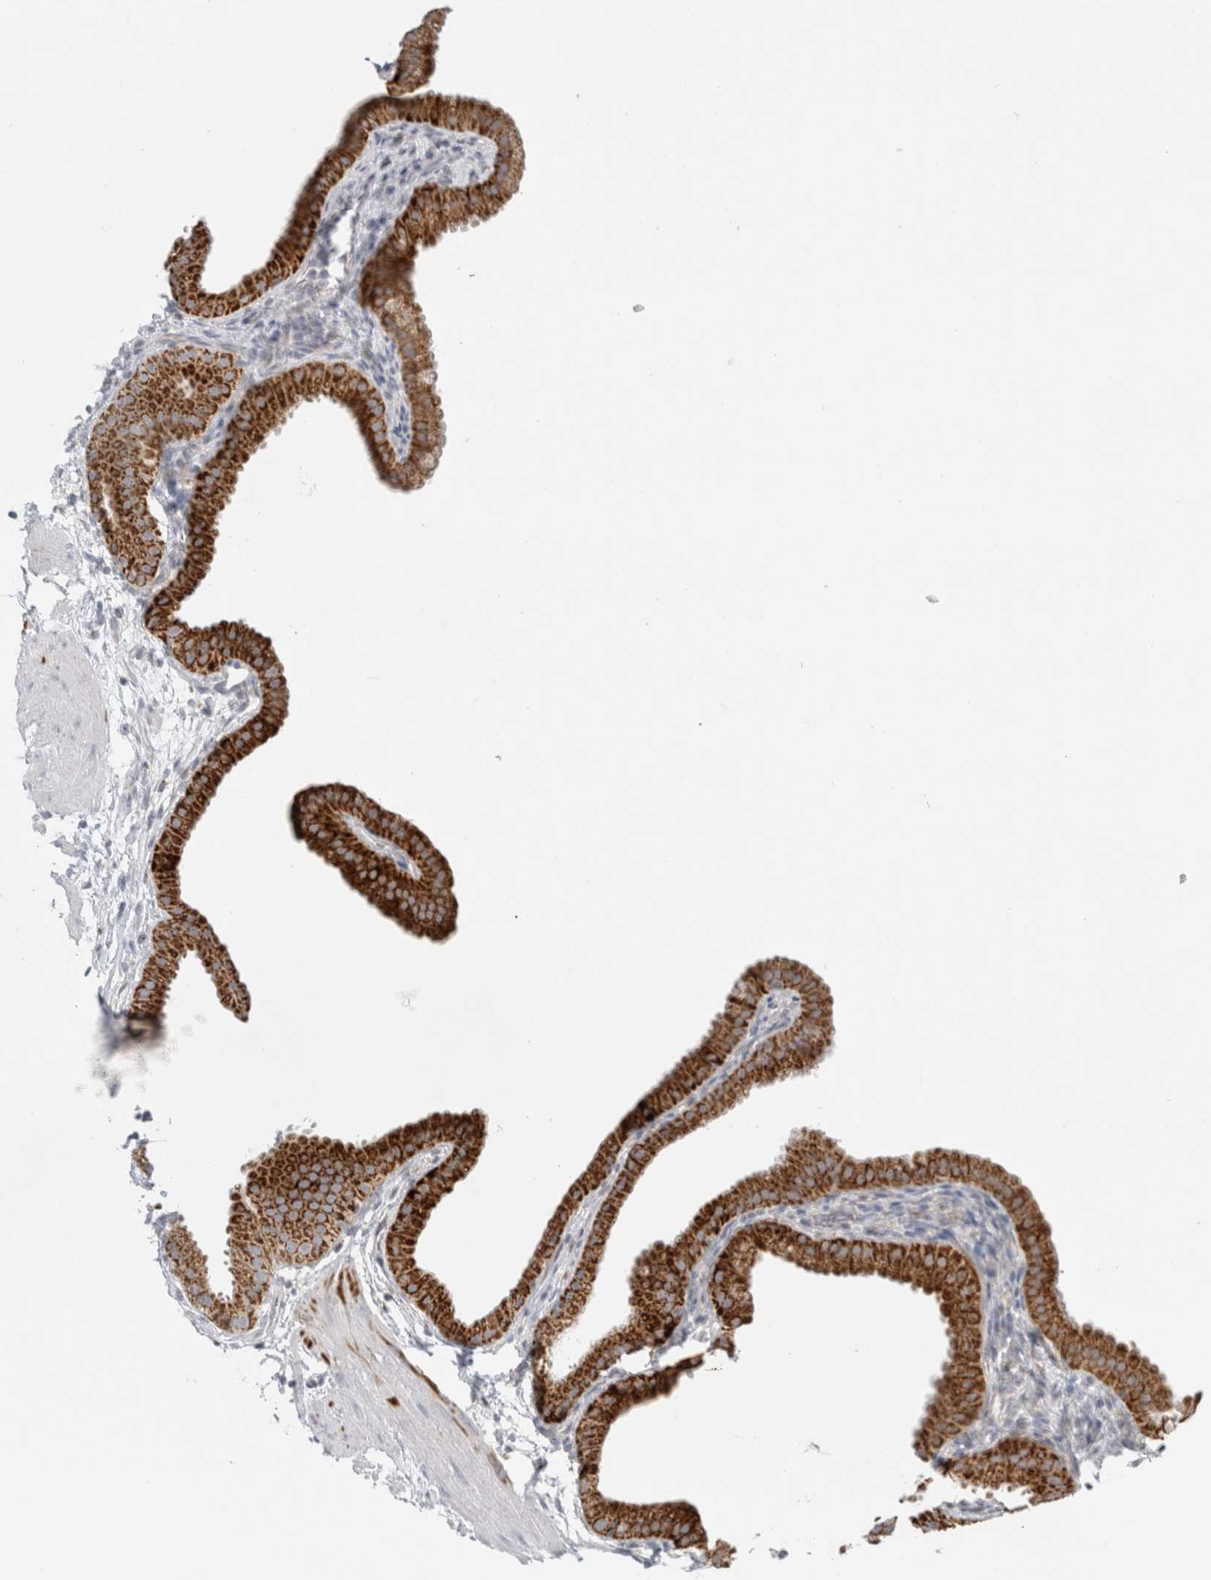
{"staining": {"intensity": "strong", "quantity": ">75%", "location": "cytoplasmic/membranous"}, "tissue": "gallbladder", "cell_type": "Glandular cells", "image_type": "normal", "snomed": [{"axis": "morphology", "description": "Normal tissue, NOS"}, {"axis": "topography", "description": "Gallbladder"}], "caption": "The histopathology image demonstrates staining of normal gallbladder, revealing strong cytoplasmic/membranous protein staining (brown color) within glandular cells. The staining was performed using DAB, with brown indicating positive protein expression. Nuclei are stained blue with hematoxylin.", "gene": "FAHD1", "patient": {"sex": "female", "age": 64}}